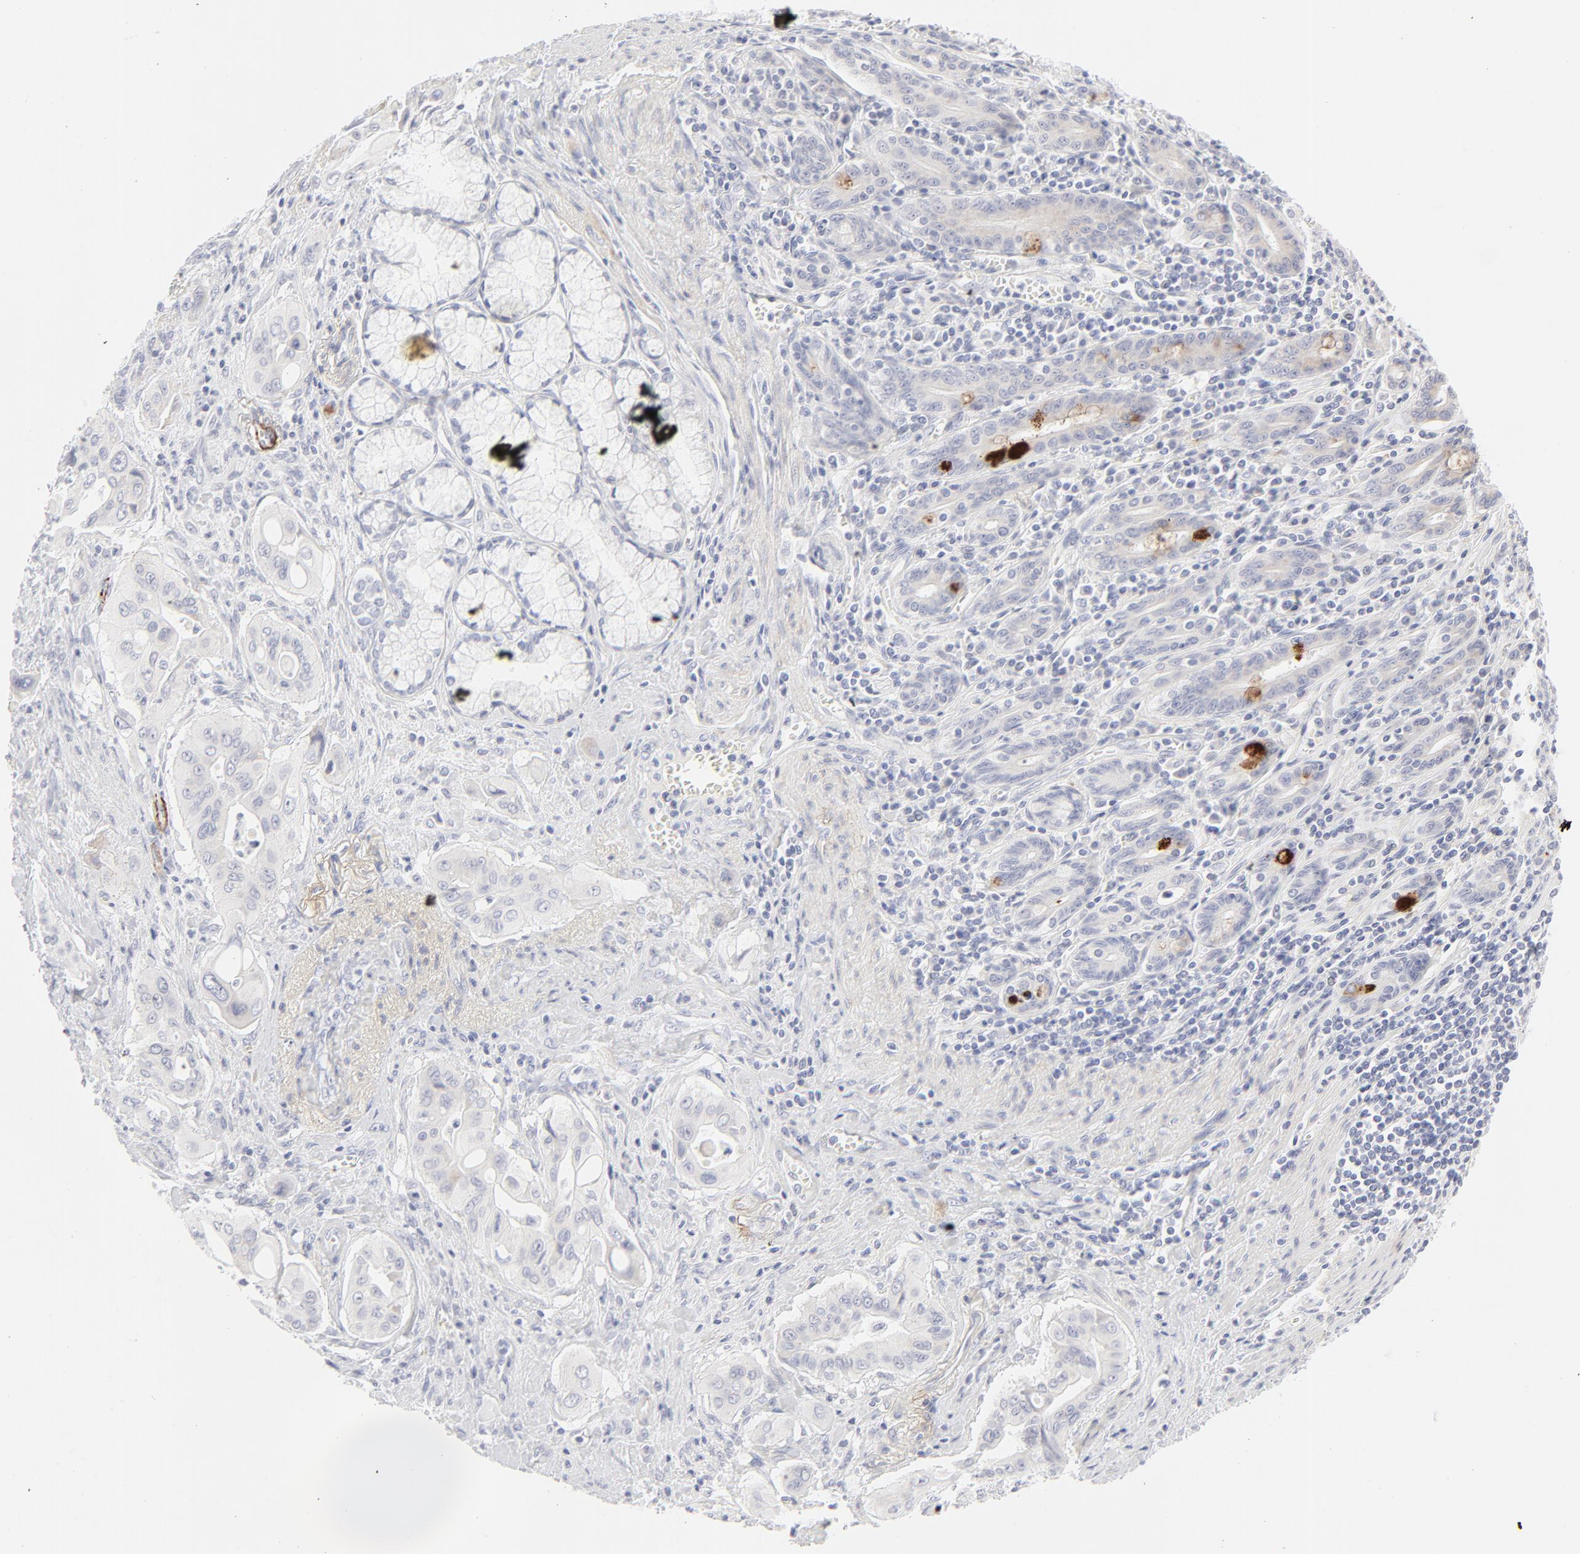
{"staining": {"intensity": "negative", "quantity": "none", "location": "none"}, "tissue": "pancreatic cancer", "cell_type": "Tumor cells", "image_type": "cancer", "snomed": [{"axis": "morphology", "description": "Adenocarcinoma, NOS"}, {"axis": "topography", "description": "Pancreas"}], "caption": "The micrograph reveals no significant expression in tumor cells of pancreatic adenocarcinoma. Nuclei are stained in blue.", "gene": "NPNT", "patient": {"sex": "male", "age": 77}}